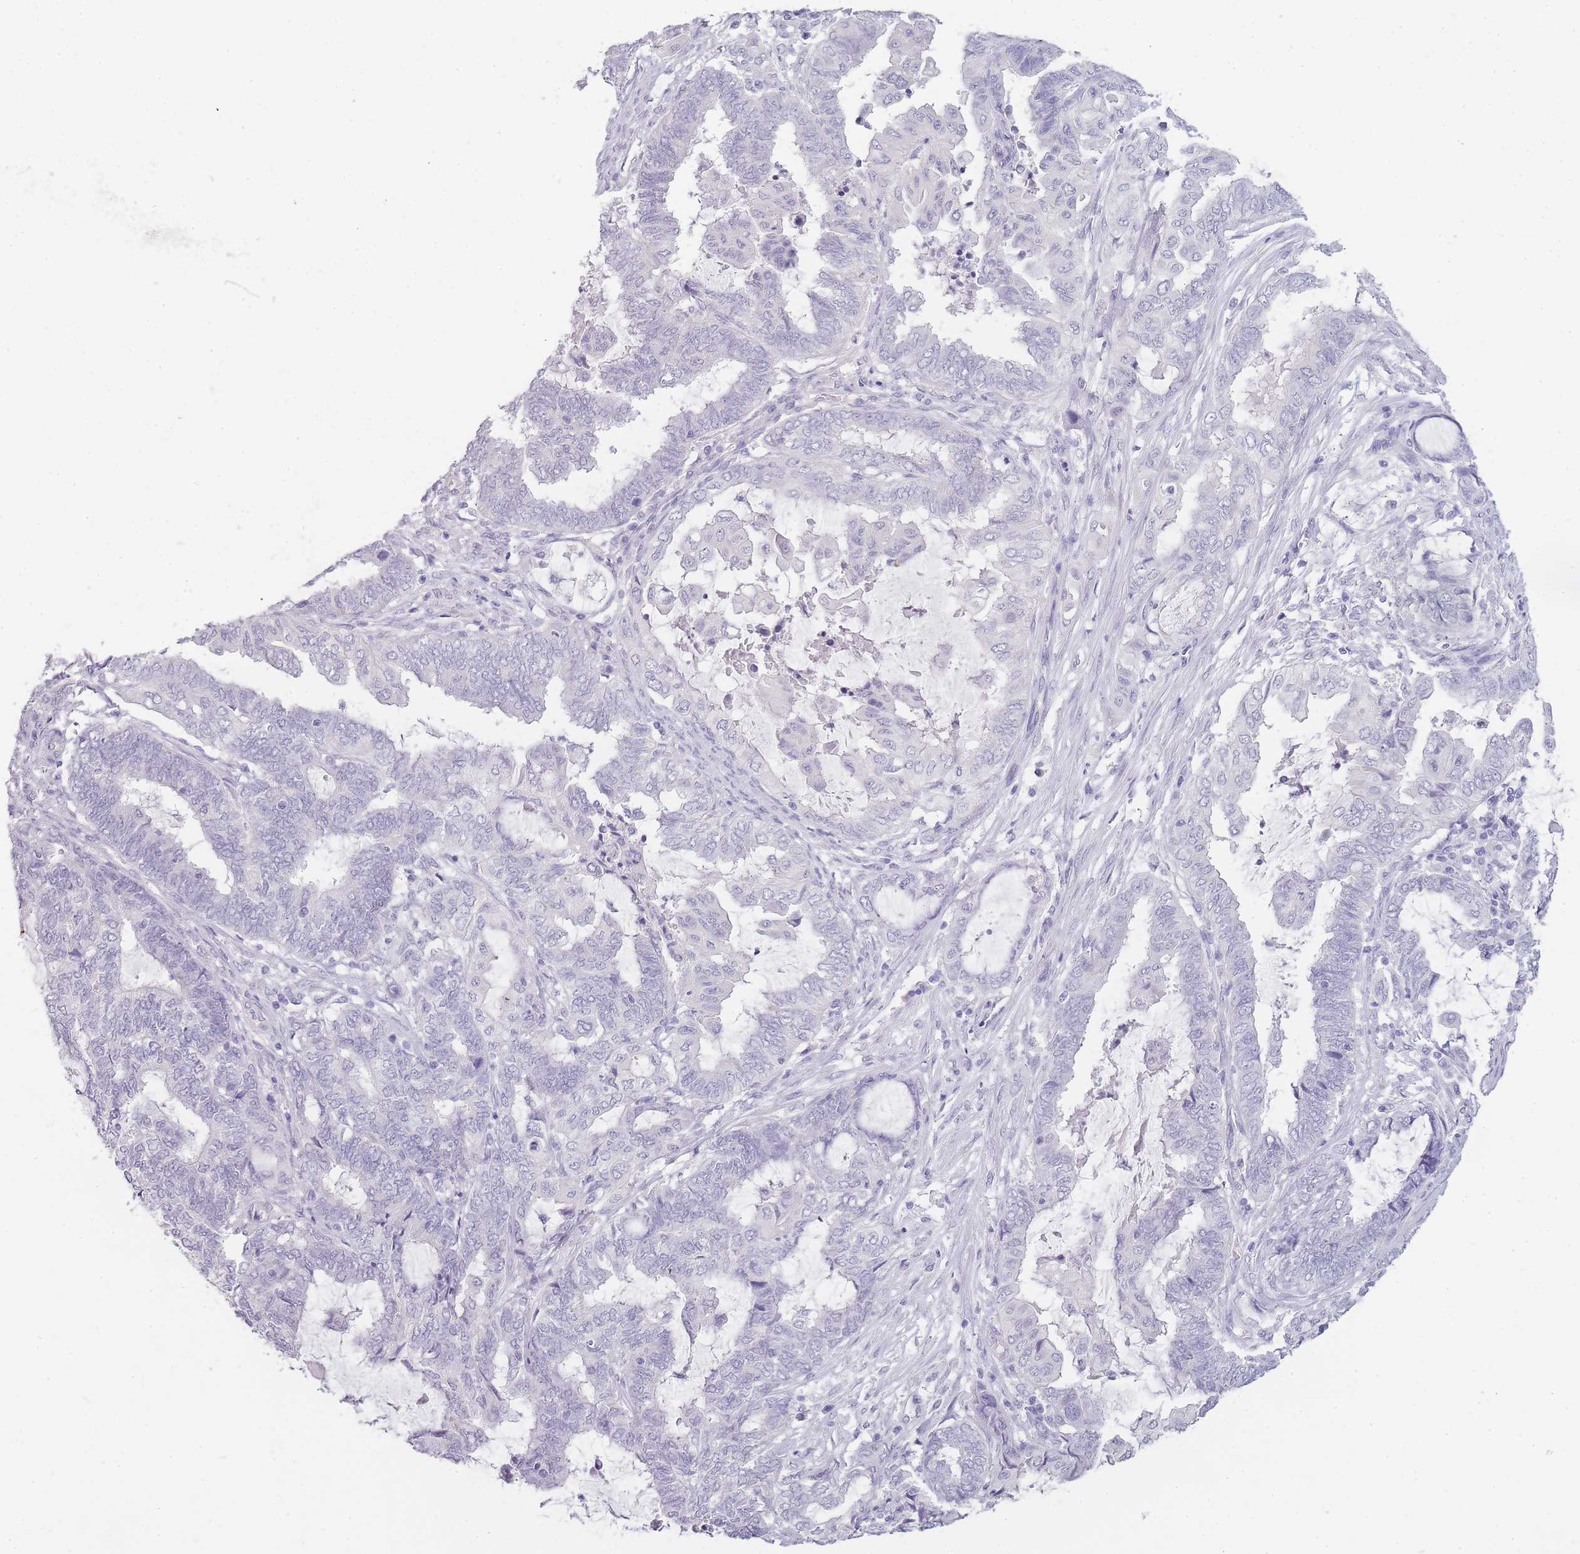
{"staining": {"intensity": "negative", "quantity": "none", "location": "none"}, "tissue": "endometrial cancer", "cell_type": "Tumor cells", "image_type": "cancer", "snomed": [{"axis": "morphology", "description": "Adenocarcinoma, NOS"}, {"axis": "topography", "description": "Uterus"}, {"axis": "topography", "description": "Endometrium"}], "caption": "Protein analysis of adenocarcinoma (endometrial) exhibits no significant expression in tumor cells.", "gene": "INS", "patient": {"sex": "female", "age": 70}}